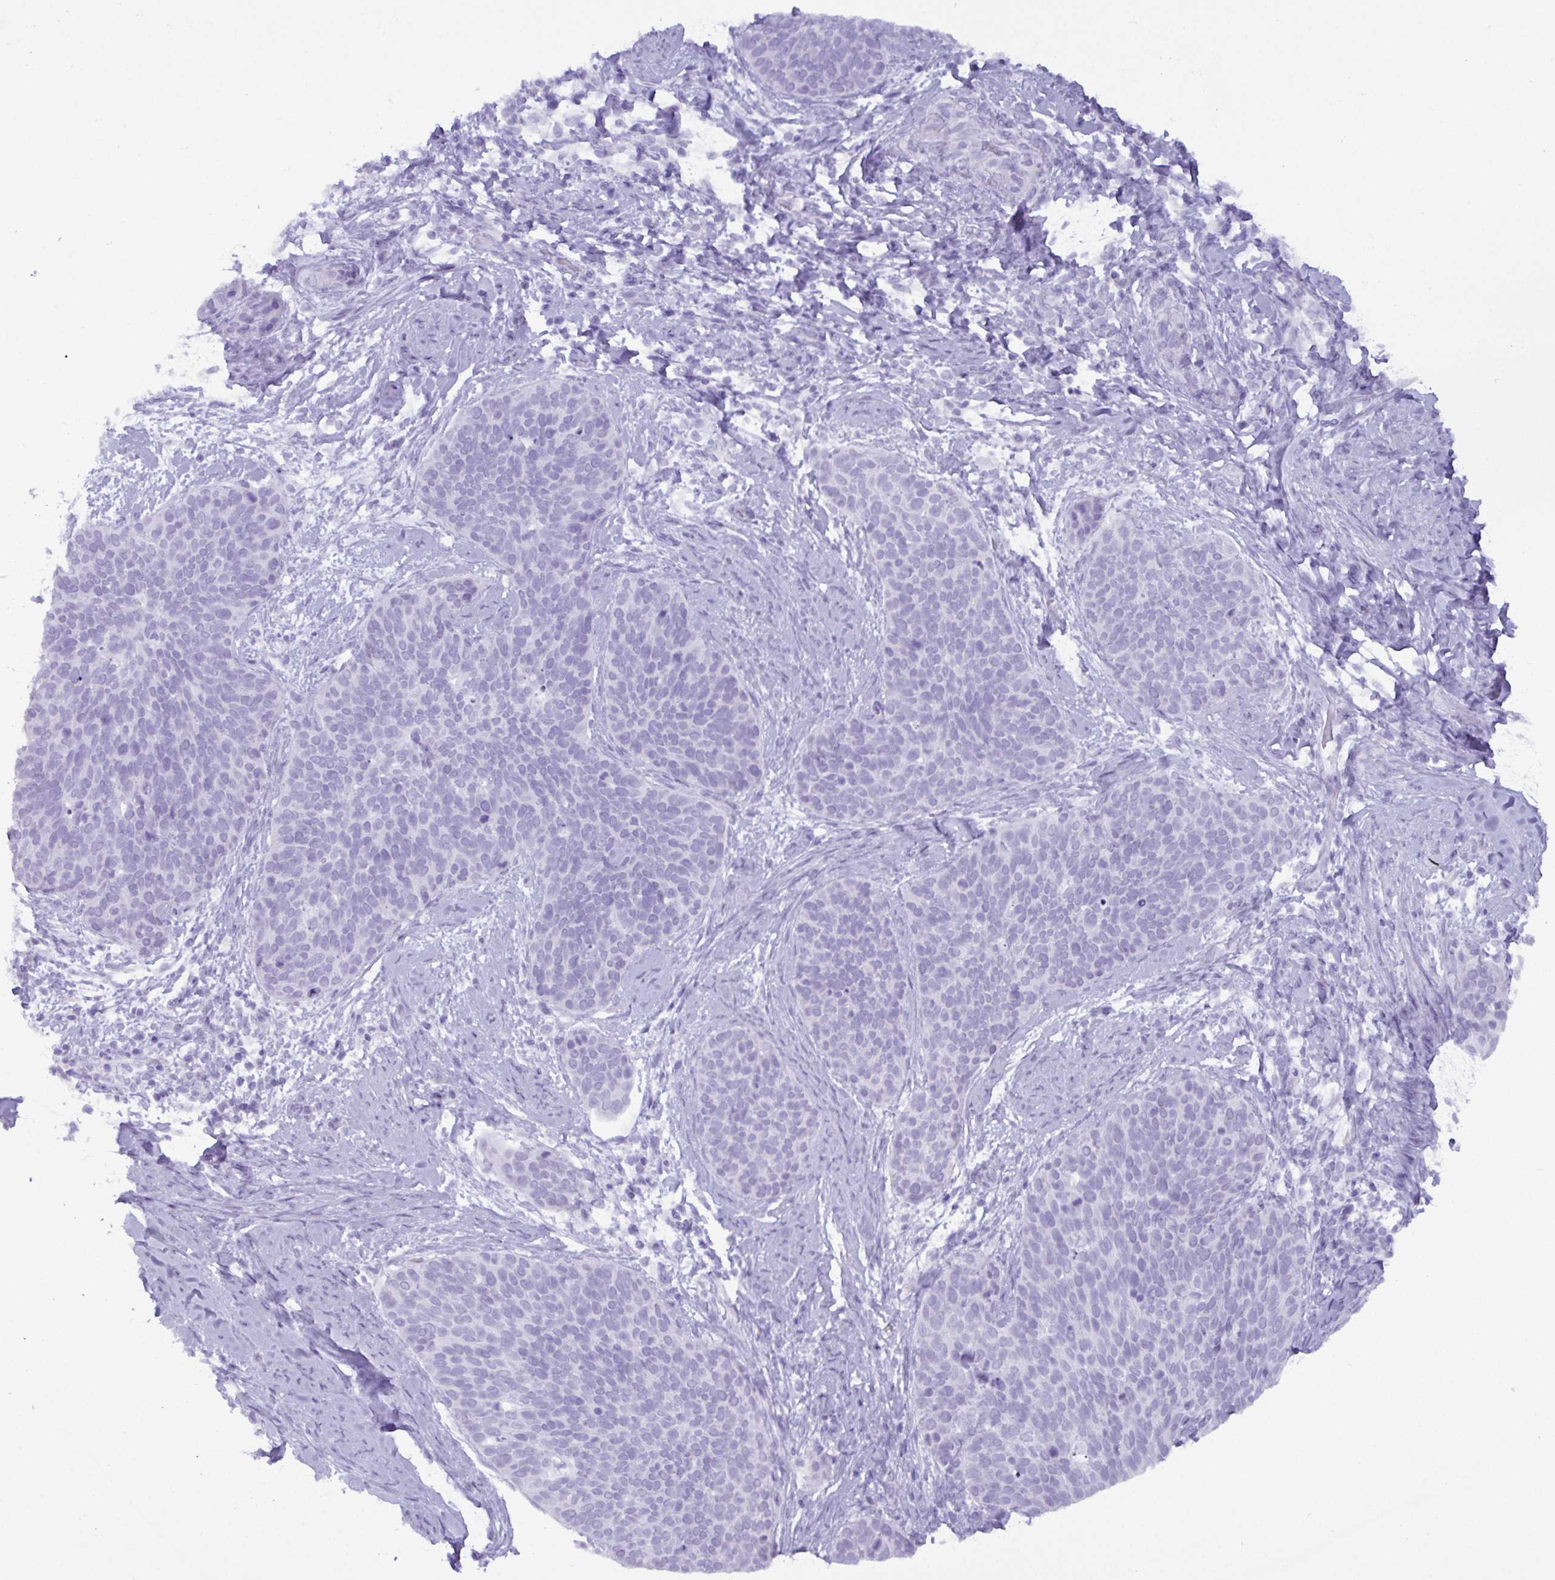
{"staining": {"intensity": "negative", "quantity": "none", "location": "none"}, "tissue": "cervical cancer", "cell_type": "Tumor cells", "image_type": "cancer", "snomed": [{"axis": "morphology", "description": "Squamous cell carcinoma, NOS"}, {"axis": "topography", "description": "Cervix"}], "caption": "An image of cervical cancer (squamous cell carcinoma) stained for a protein displays no brown staining in tumor cells.", "gene": "C4orf33", "patient": {"sex": "female", "age": 69}}